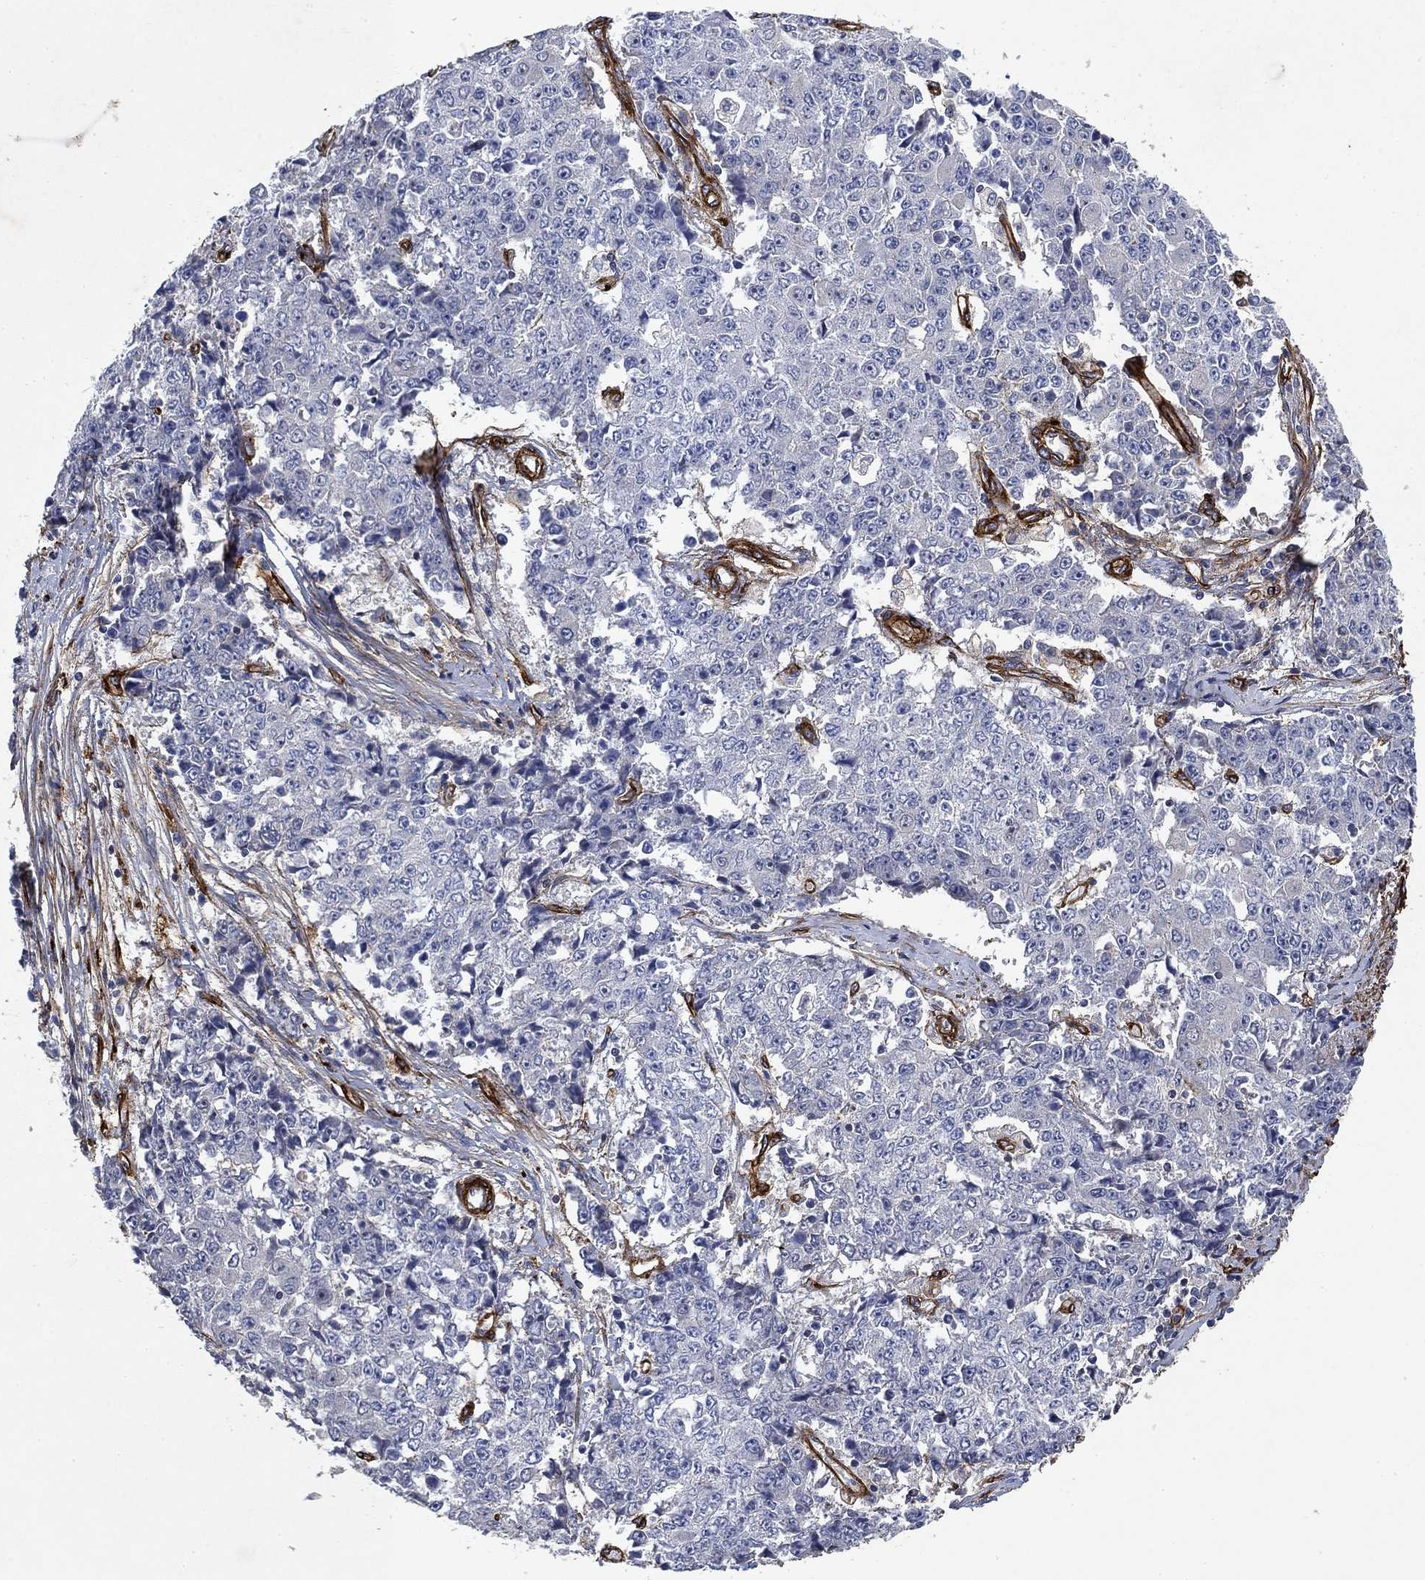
{"staining": {"intensity": "negative", "quantity": "none", "location": "none"}, "tissue": "ovarian cancer", "cell_type": "Tumor cells", "image_type": "cancer", "snomed": [{"axis": "morphology", "description": "Carcinoma, endometroid"}, {"axis": "topography", "description": "Ovary"}], "caption": "This is an IHC image of ovarian cancer. There is no staining in tumor cells.", "gene": "COL4A2", "patient": {"sex": "female", "age": 42}}